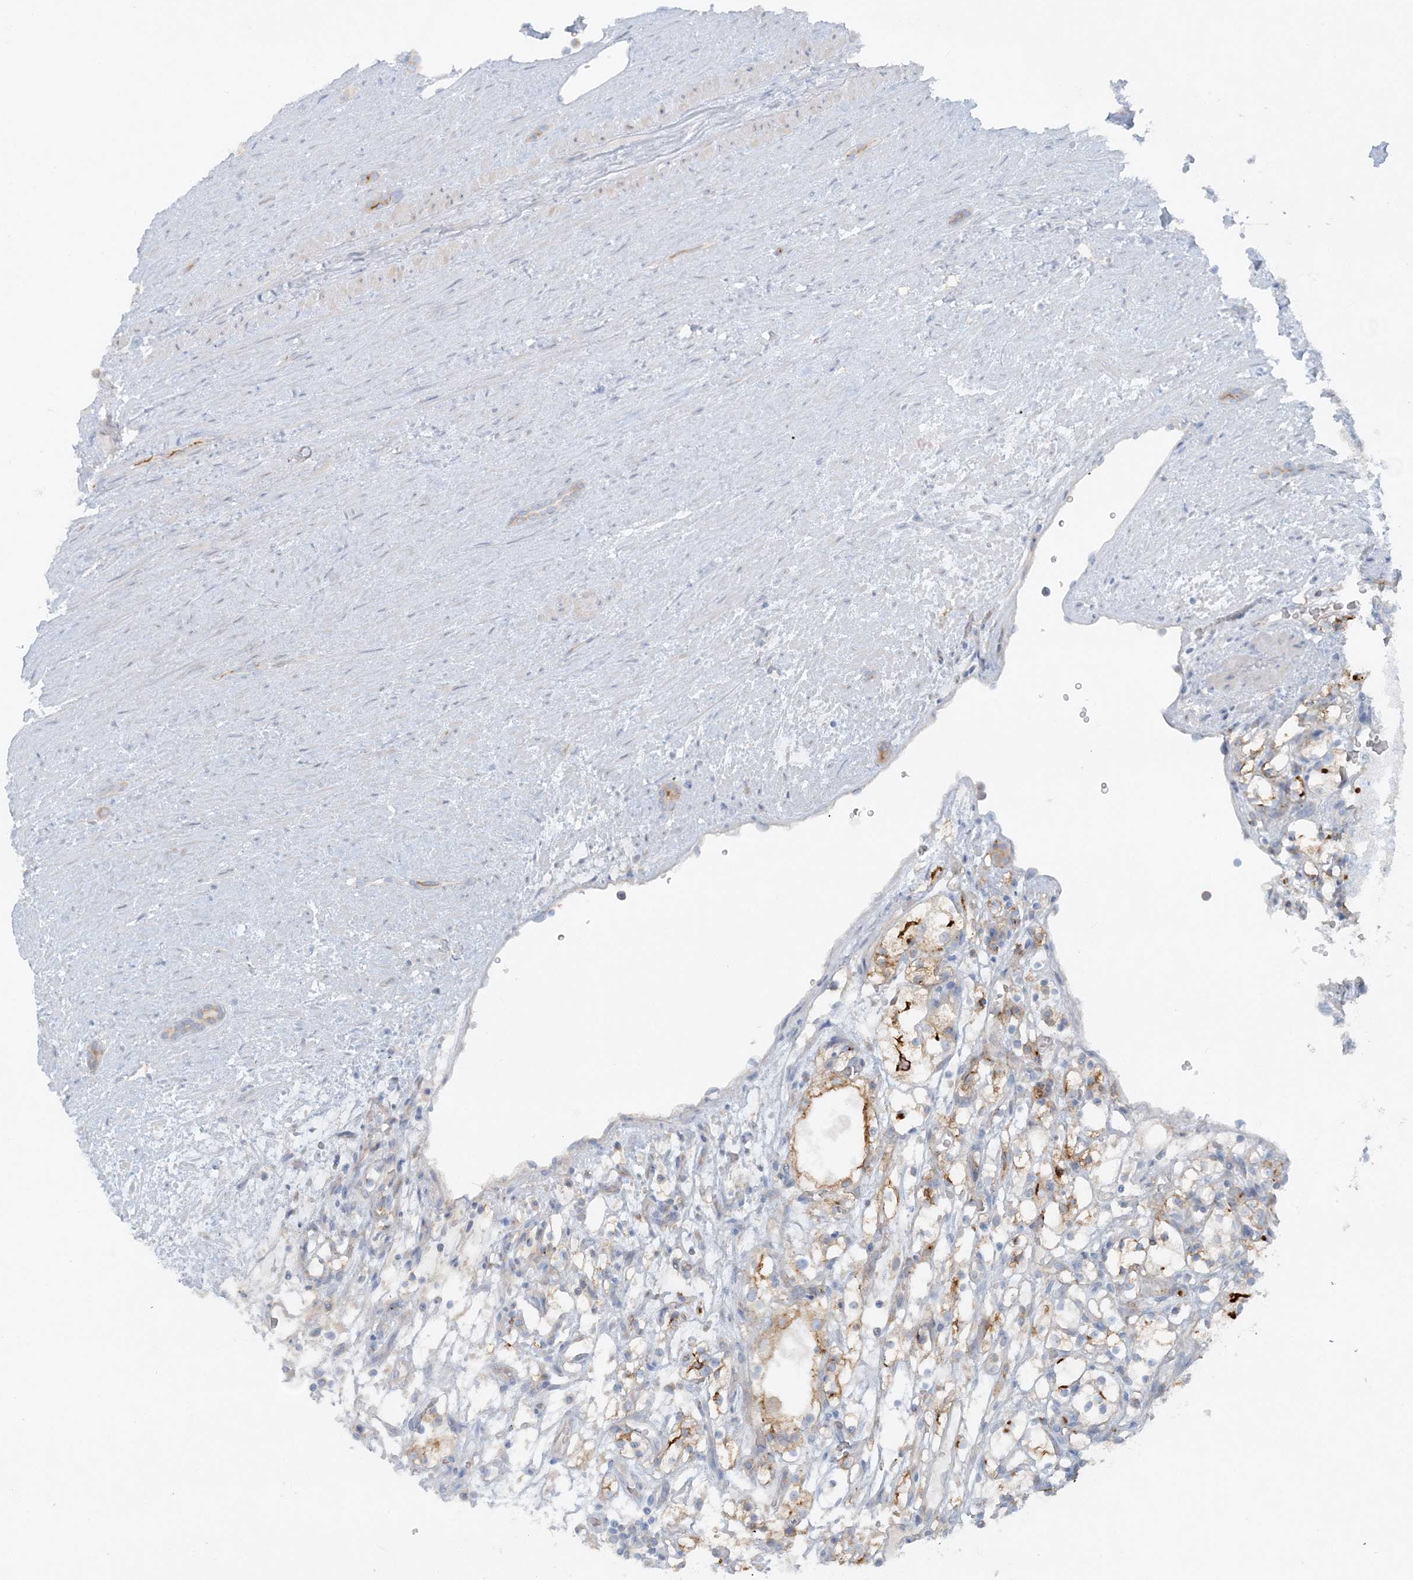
{"staining": {"intensity": "moderate", "quantity": "25%-75%", "location": "cytoplasmic/membranous"}, "tissue": "renal cancer", "cell_type": "Tumor cells", "image_type": "cancer", "snomed": [{"axis": "morphology", "description": "Adenocarcinoma, NOS"}, {"axis": "topography", "description": "Kidney"}], "caption": "Renal cancer (adenocarcinoma) stained with DAB (3,3'-diaminobenzidine) immunohistochemistry (IHC) displays medium levels of moderate cytoplasmic/membranous expression in approximately 25%-75% of tumor cells.", "gene": "ATP11A", "patient": {"sex": "female", "age": 69}}